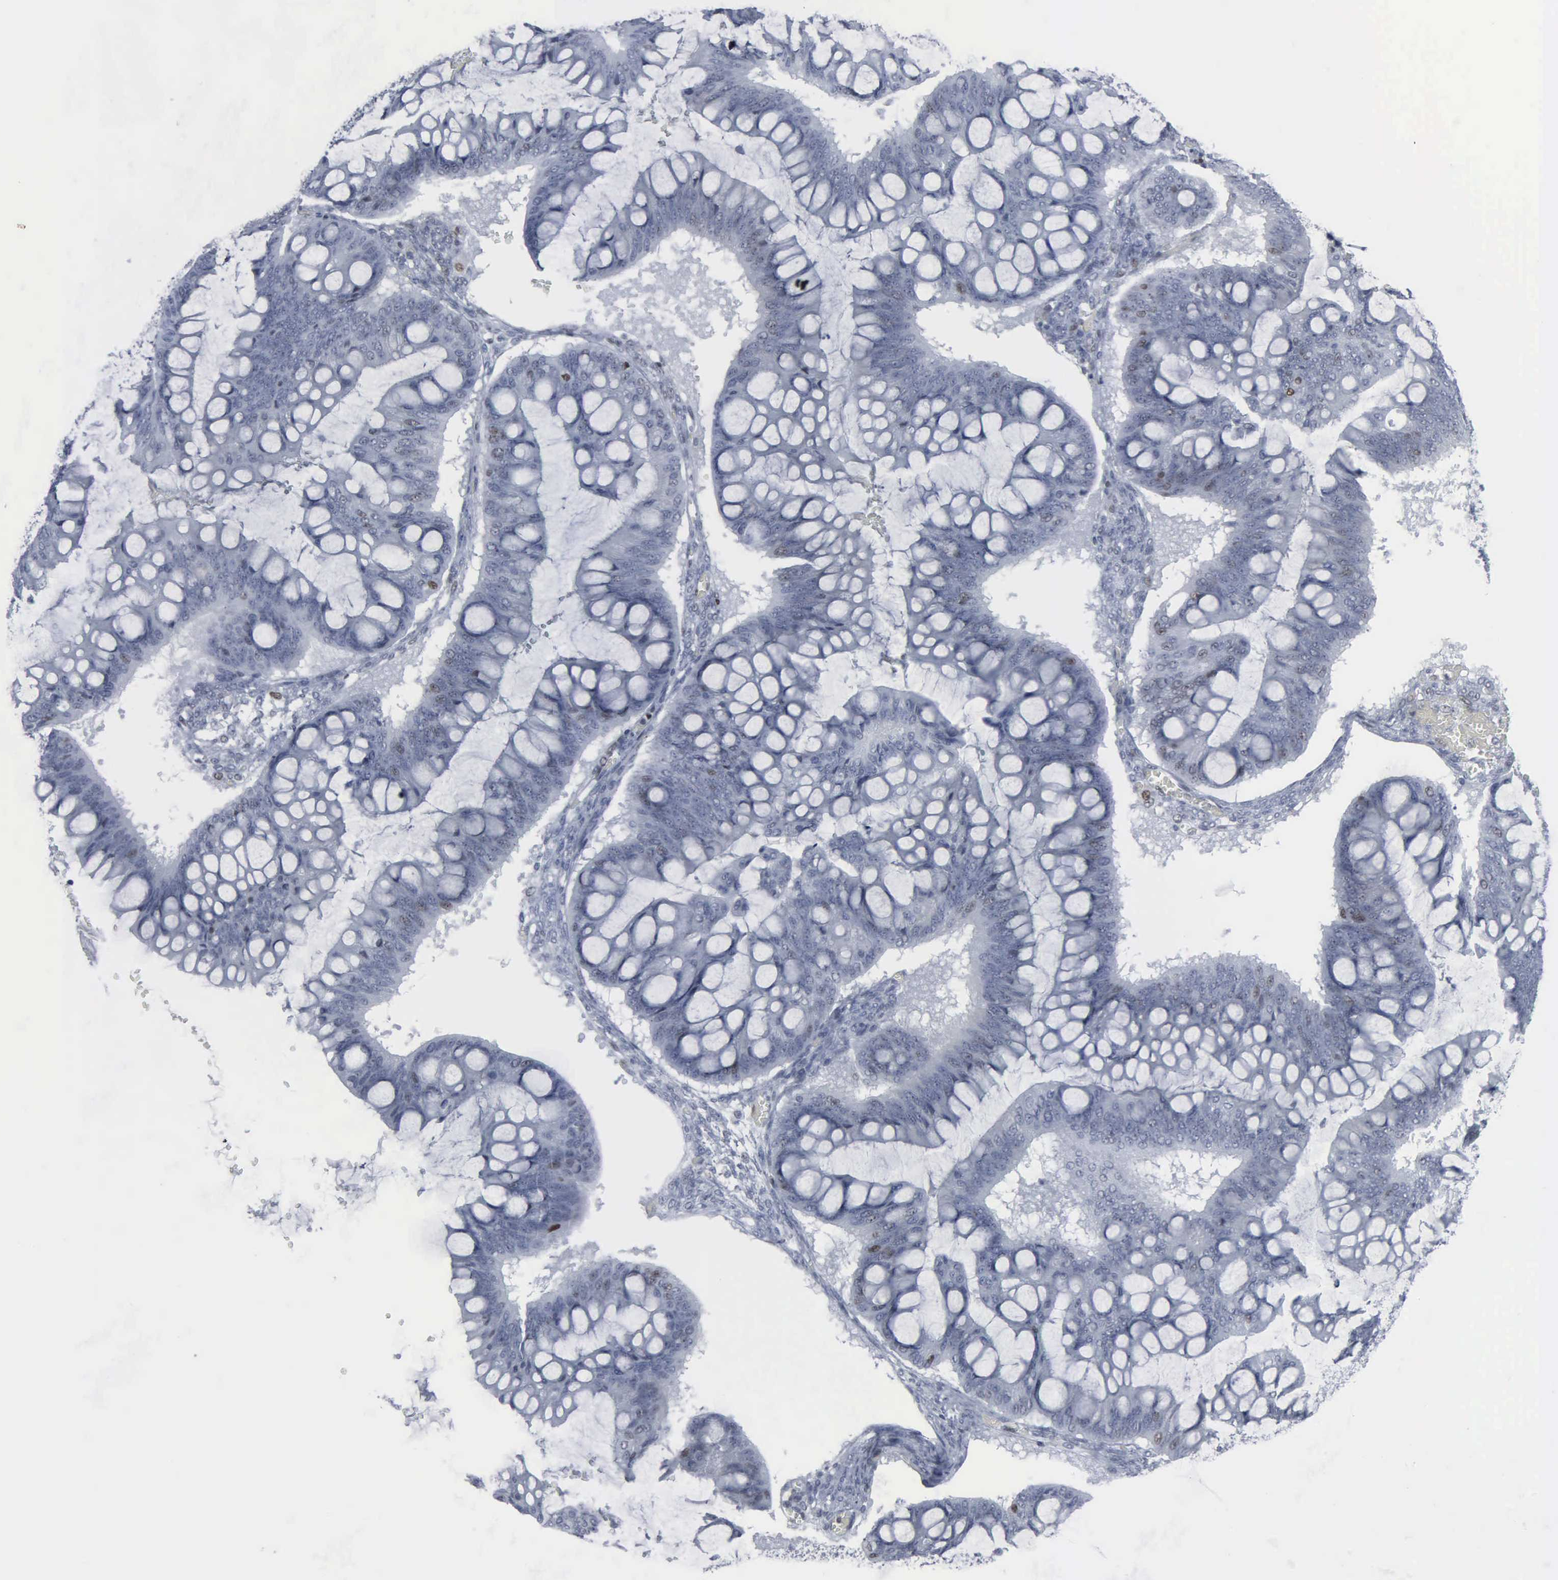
{"staining": {"intensity": "negative", "quantity": "none", "location": "none"}, "tissue": "ovarian cancer", "cell_type": "Tumor cells", "image_type": "cancer", "snomed": [{"axis": "morphology", "description": "Cystadenocarcinoma, mucinous, NOS"}, {"axis": "topography", "description": "Ovary"}], "caption": "Immunohistochemistry (IHC) micrograph of ovarian cancer stained for a protein (brown), which shows no expression in tumor cells. (Brightfield microscopy of DAB (3,3'-diaminobenzidine) immunohistochemistry (IHC) at high magnification).", "gene": "CCND3", "patient": {"sex": "female", "age": 73}}